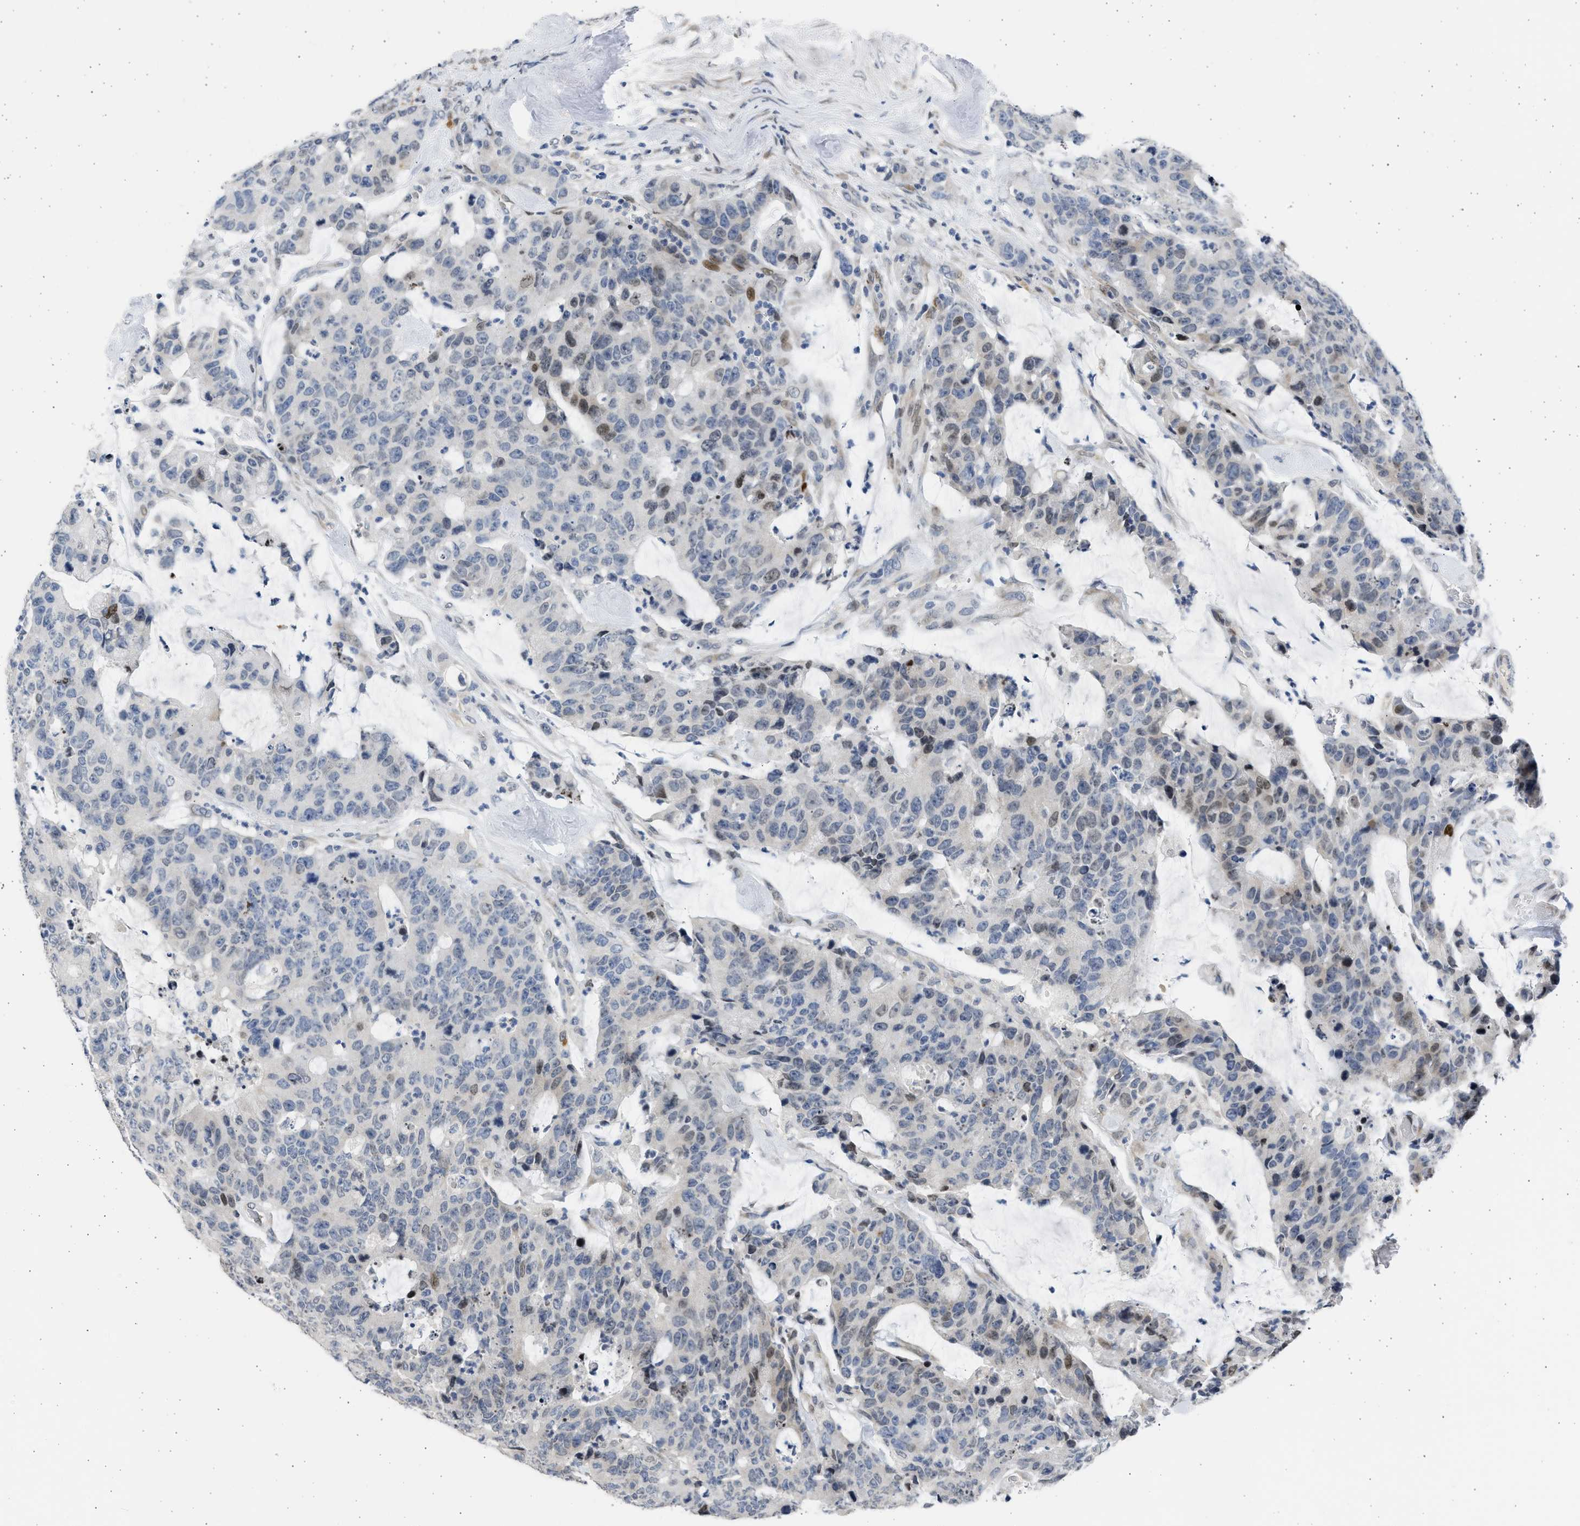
{"staining": {"intensity": "moderate", "quantity": "<25%", "location": "nuclear"}, "tissue": "colorectal cancer", "cell_type": "Tumor cells", "image_type": "cancer", "snomed": [{"axis": "morphology", "description": "Adenocarcinoma, NOS"}, {"axis": "topography", "description": "Colon"}], "caption": "IHC (DAB (3,3'-diaminobenzidine)) staining of adenocarcinoma (colorectal) shows moderate nuclear protein expression in approximately <25% of tumor cells. Using DAB (3,3'-diaminobenzidine) (brown) and hematoxylin (blue) stains, captured at high magnification using brightfield microscopy.", "gene": "HMGN3", "patient": {"sex": "female", "age": 86}}